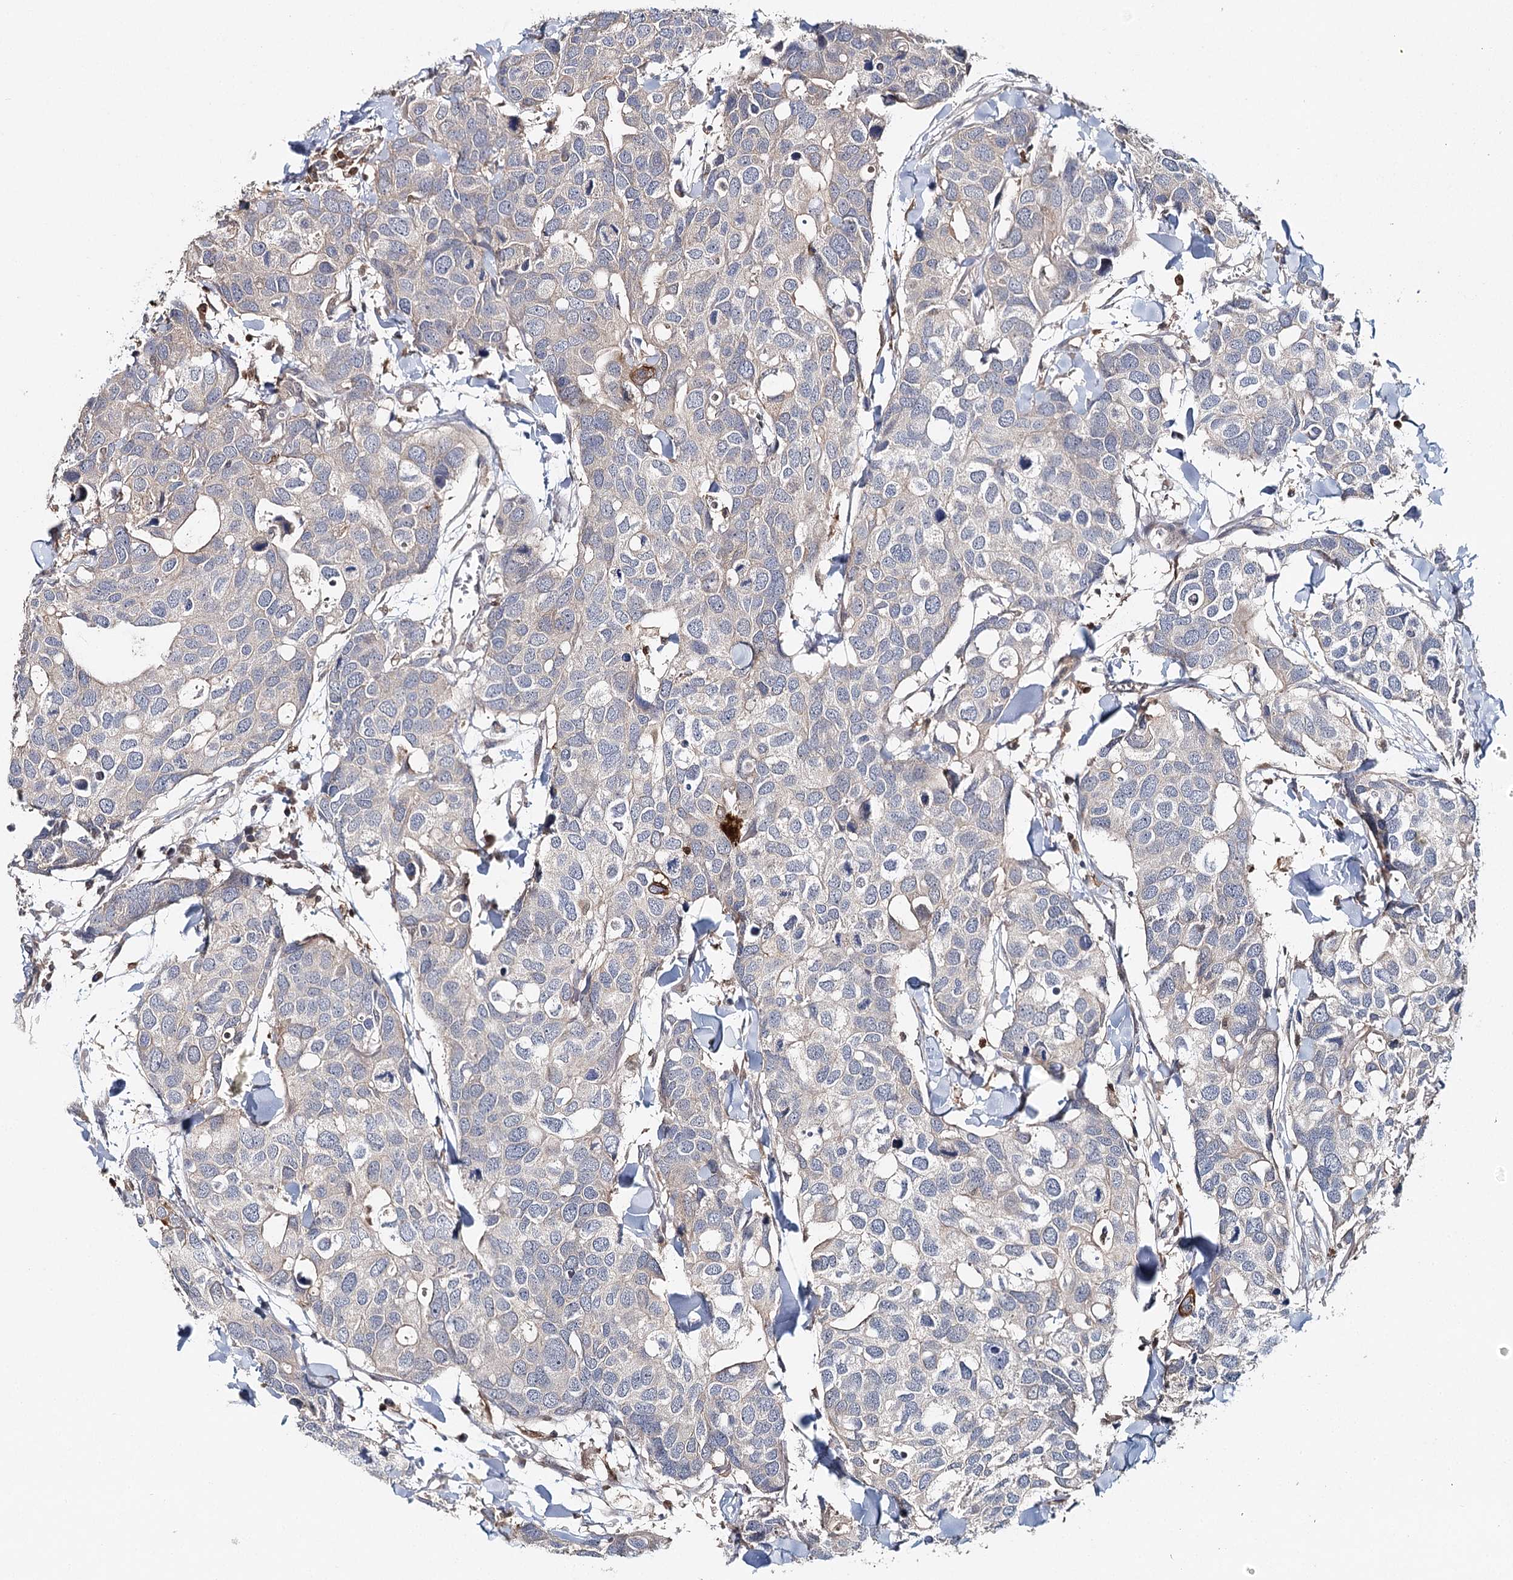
{"staining": {"intensity": "weak", "quantity": "<25%", "location": "cytoplasmic/membranous"}, "tissue": "breast cancer", "cell_type": "Tumor cells", "image_type": "cancer", "snomed": [{"axis": "morphology", "description": "Duct carcinoma"}, {"axis": "topography", "description": "Breast"}], "caption": "Tumor cells show no significant protein positivity in breast cancer.", "gene": "SLC41A2", "patient": {"sex": "female", "age": 83}}